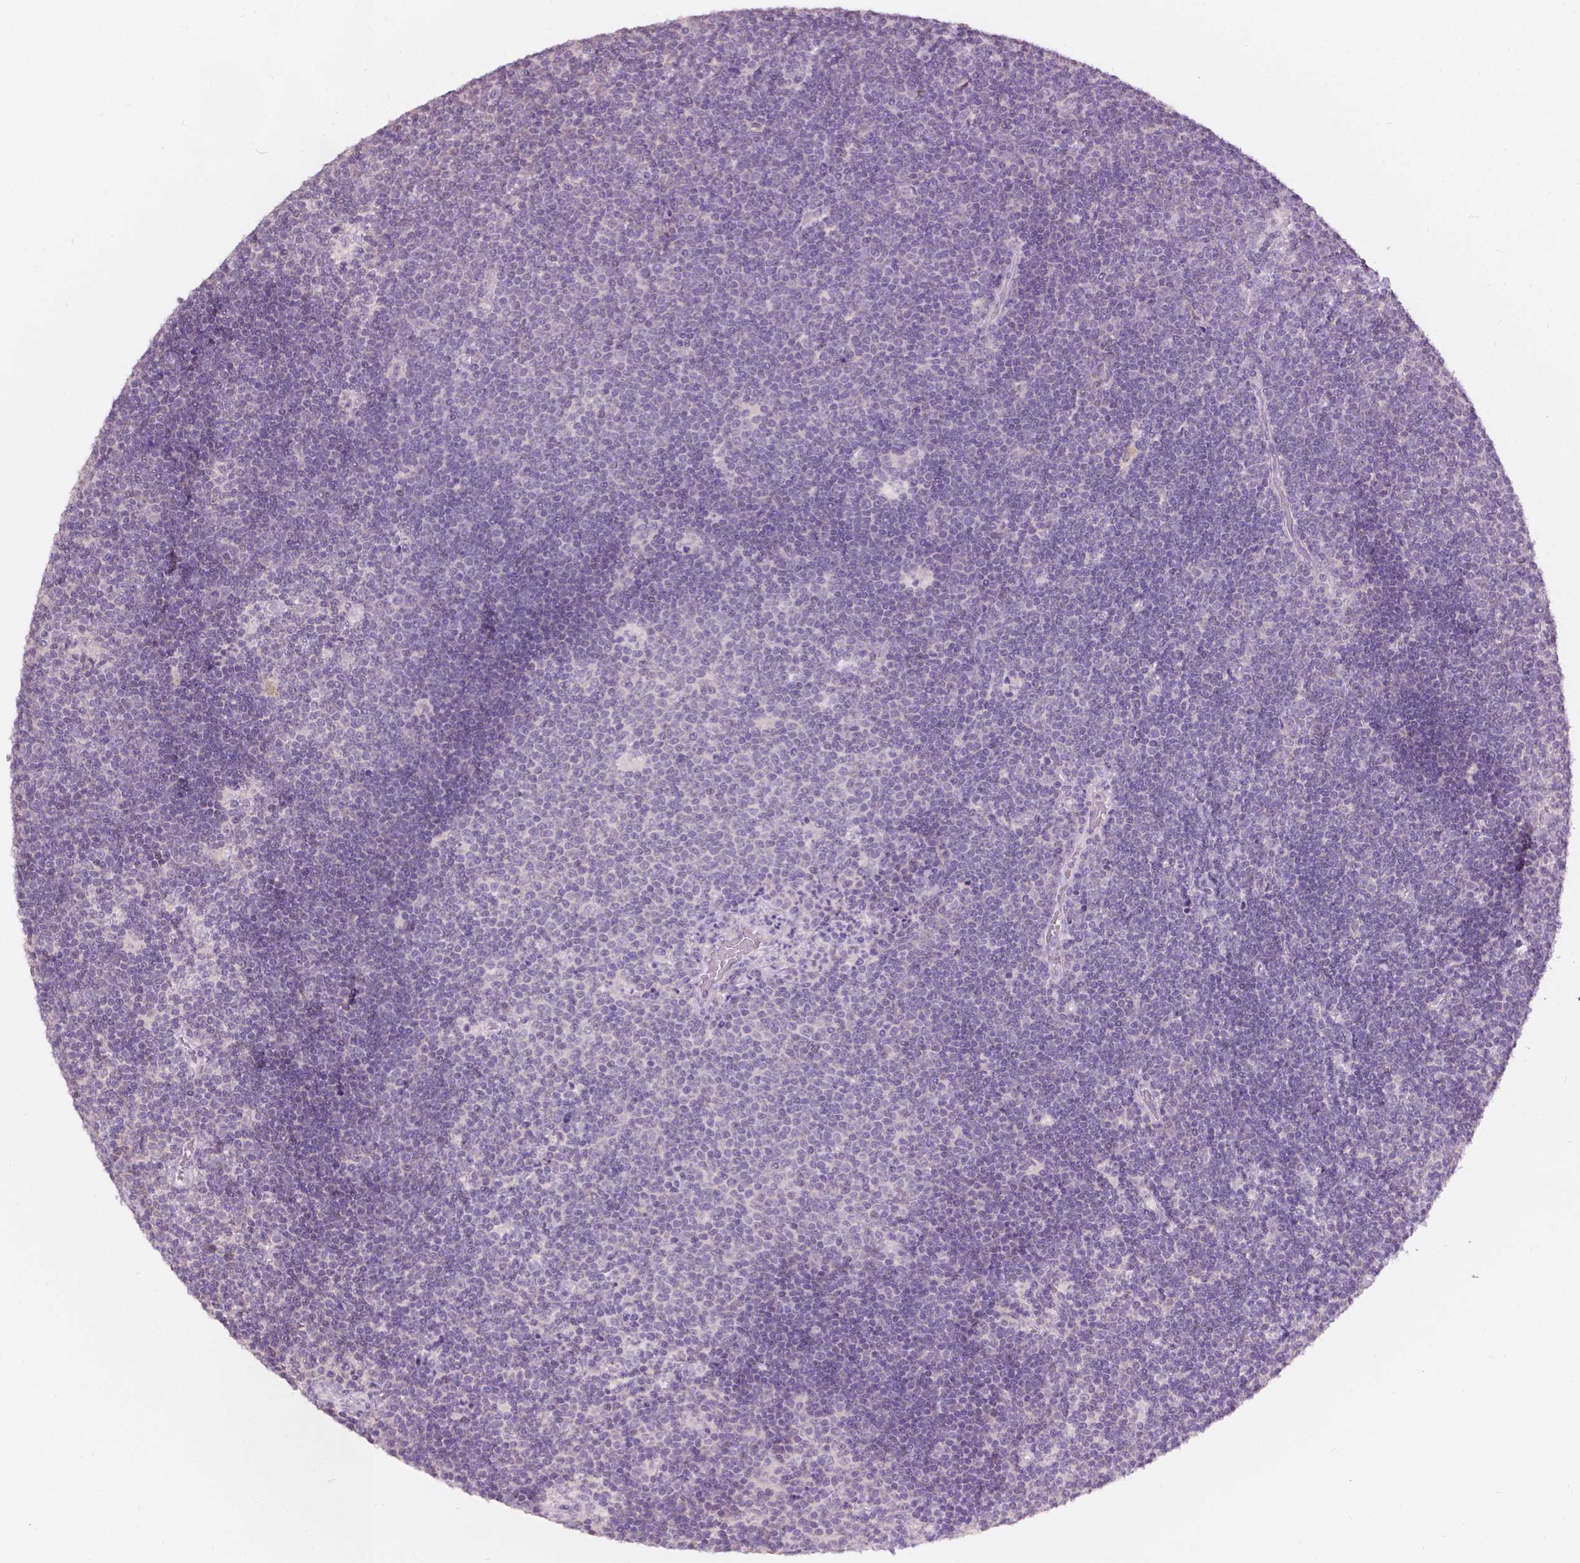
{"staining": {"intensity": "negative", "quantity": "none", "location": "none"}, "tissue": "lymphoma", "cell_type": "Tumor cells", "image_type": "cancer", "snomed": [{"axis": "morphology", "description": "Malignant lymphoma, non-Hodgkin's type, Low grade"}, {"axis": "topography", "description": "Brain"}], "caption": "Immunohistochemistry (IHC) of human lymphoma shows no staining in tumor cells.", "gene": "TM6SF2", "patient": {"sex": "female", "age": 66}}